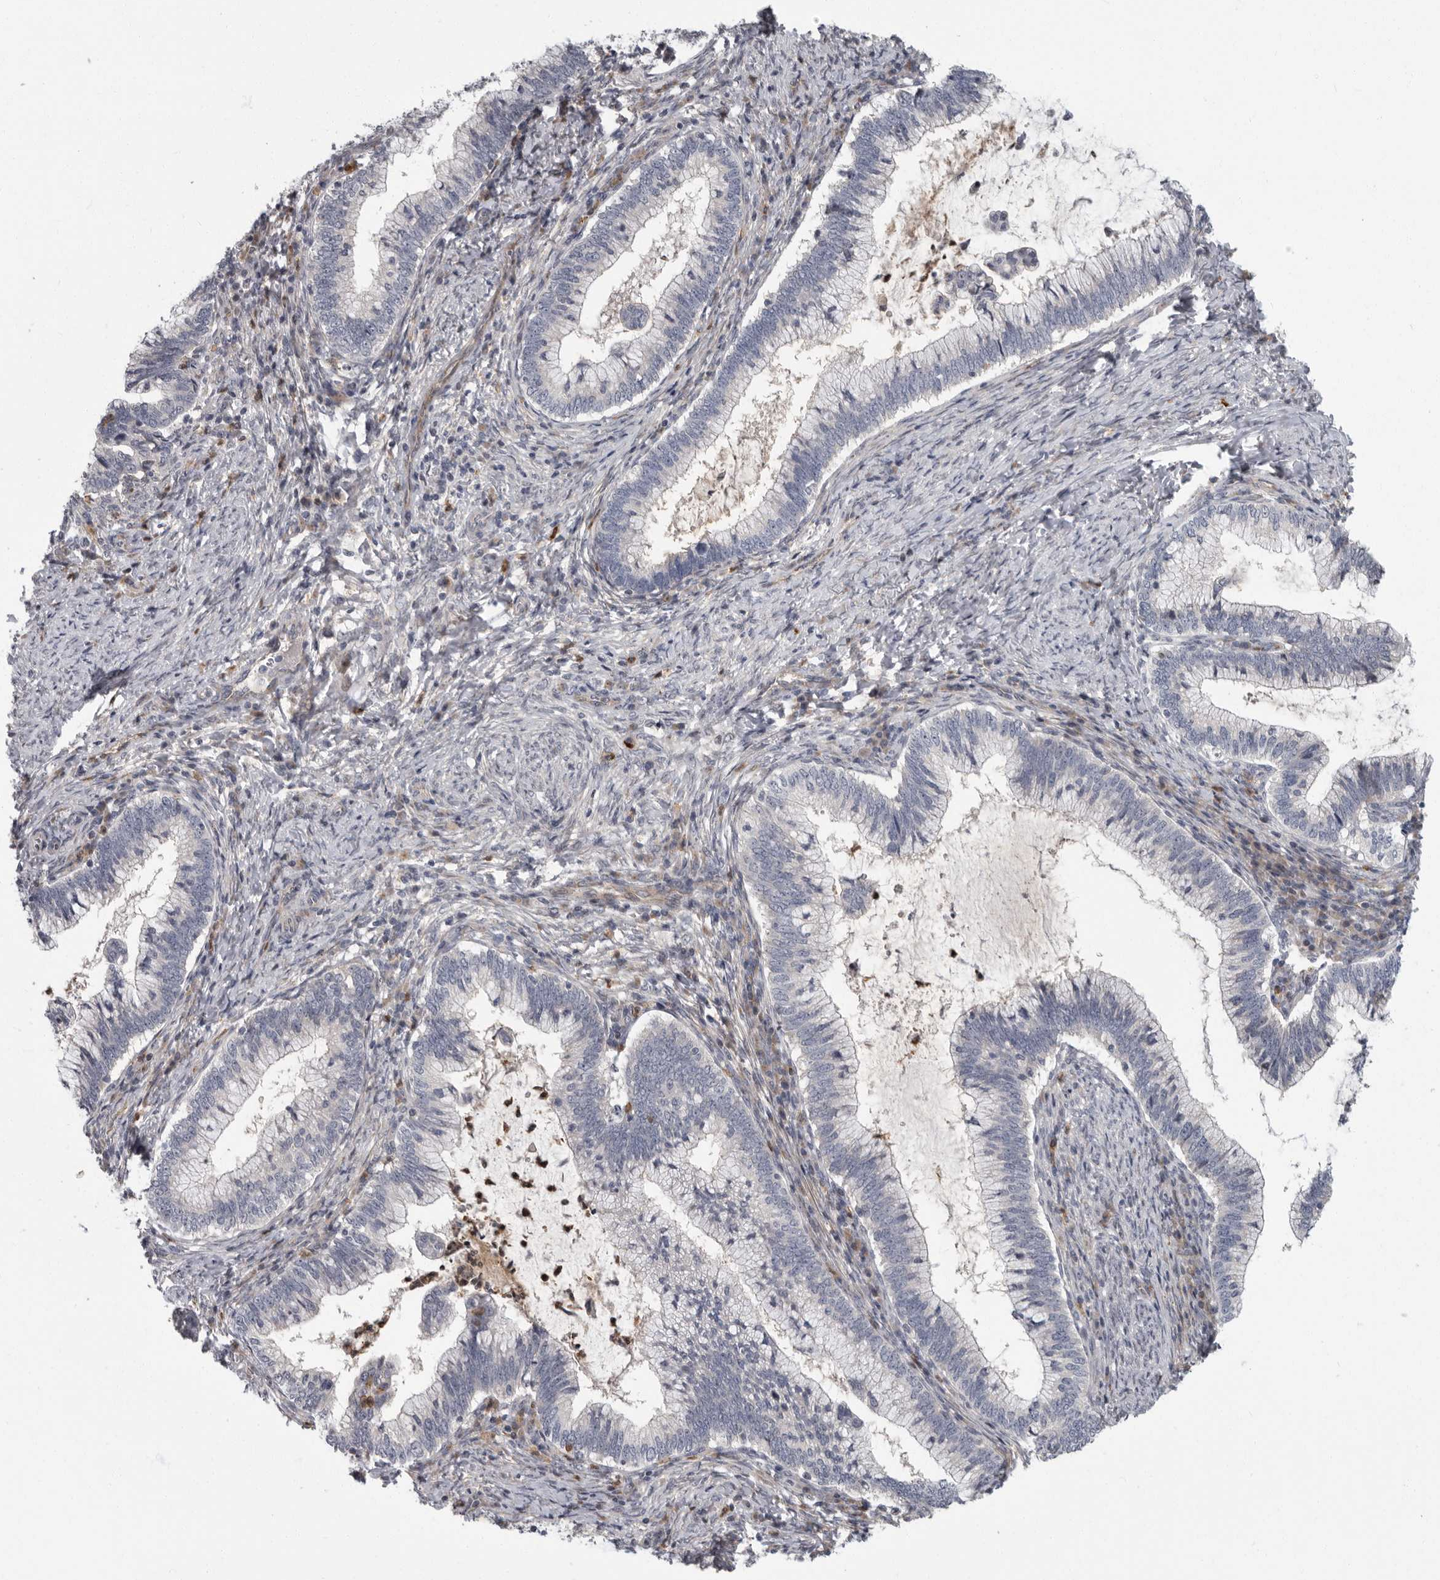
{"staining": {"intensity": "negative", "quantity": "none", "location": "none"}, "tissue": "cervical cancer", "cell_type": "Tumor cells", "image_type": "cancer", "snomed": [{"axis": "morphology", "description": "Adenocarcinoma, NOS"}, {"axis": "topography", "description": "Cervix"}], "caption": "DAB immunohistochemical staining of cervical cancer (adenocarcinoma) demonstrates no significant positivity in tumor cells.", "gene": "PDCD11", "patient": {"sex": "female", "age": 36}}